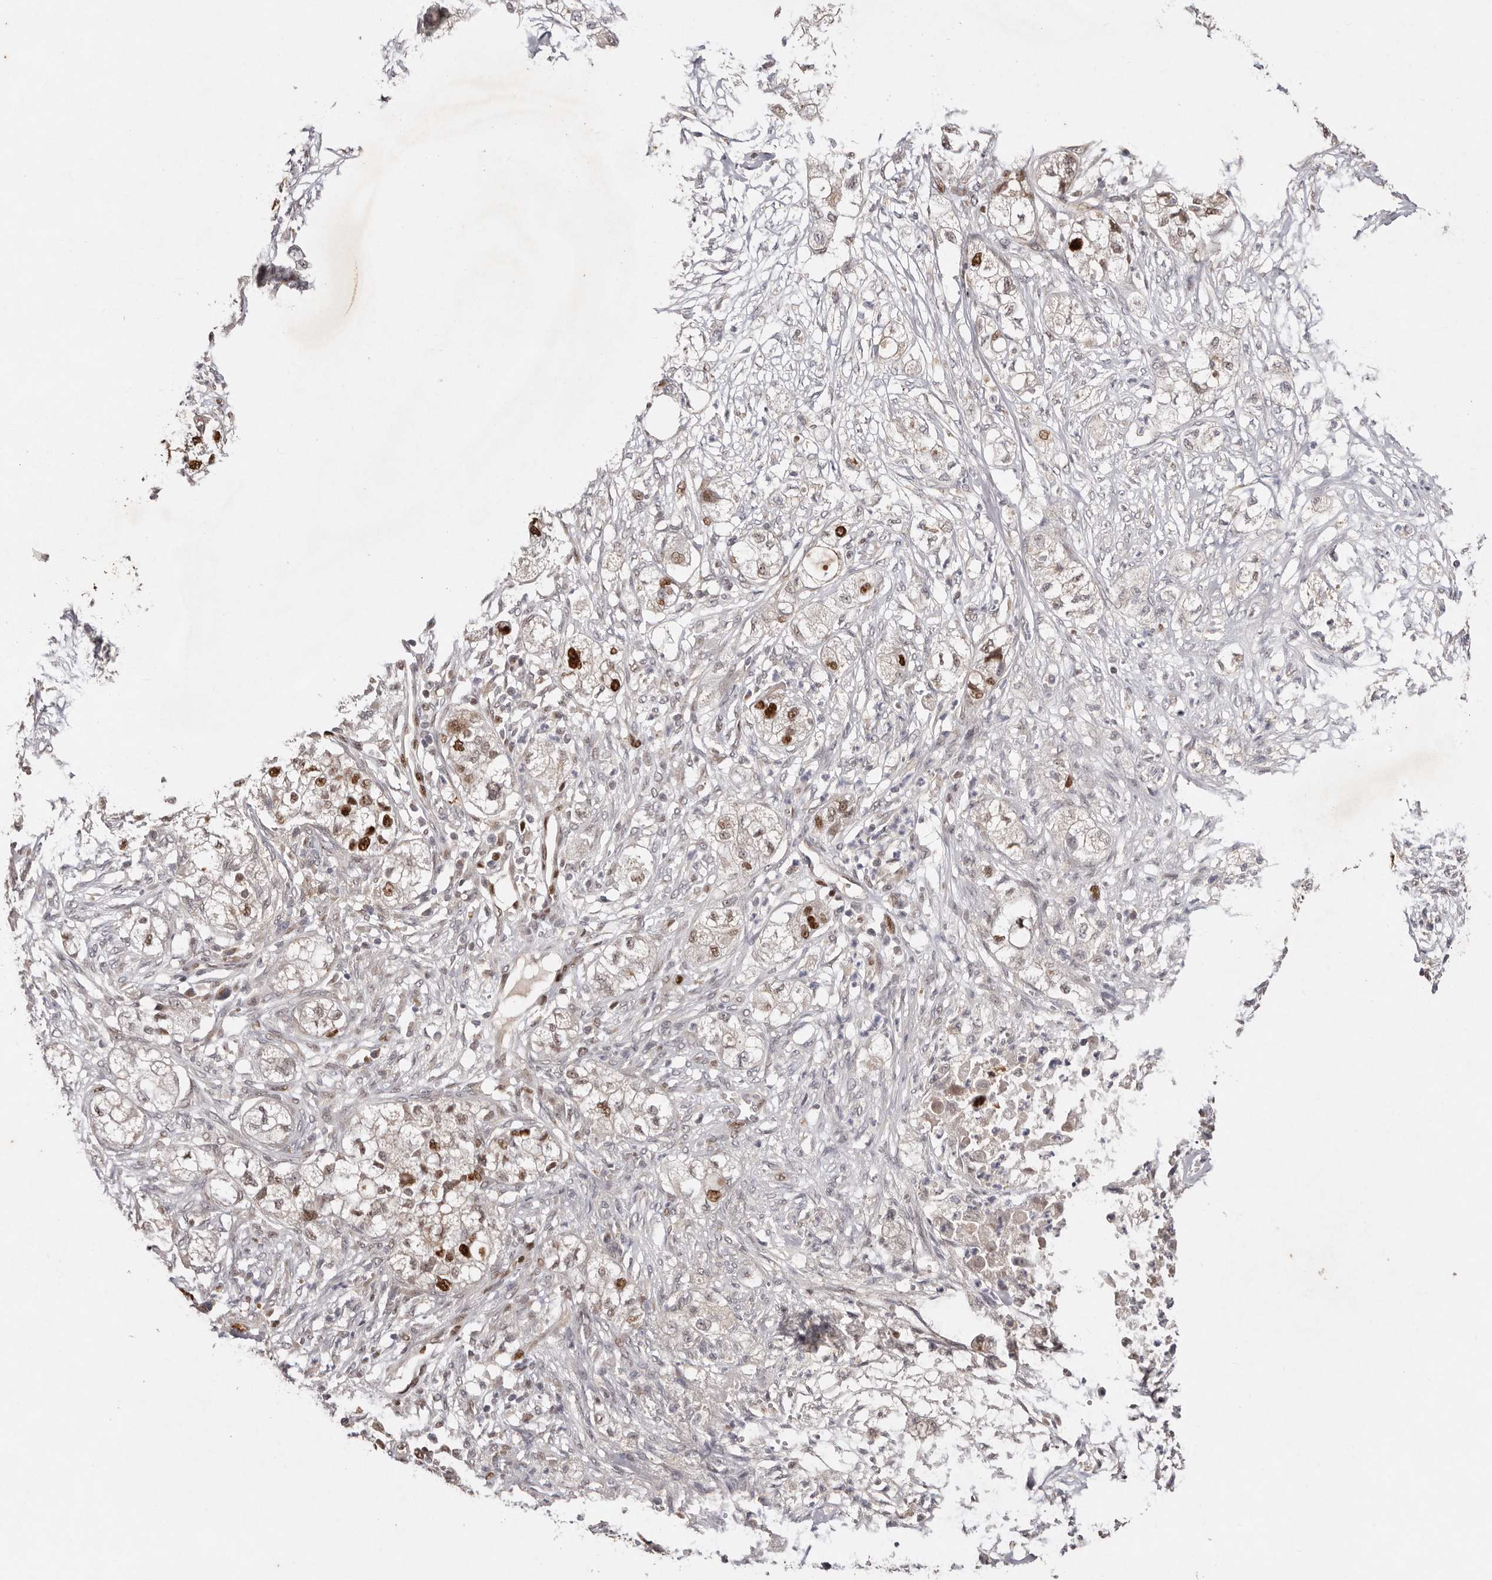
{"staining": {"intensity": "strong", "quantity": "<25%", "location": "nuclear"}, "tissue": "pancreatic cancer", "cell_type": "Tumor cells", "image_type": "cancer", "snomed": [{"axis": "morphology", "description": "Adenocarcinoma, NOS"}, {"axis": "topography", "description": "Pancreas"}], "caption": "A high-resolution photomicrograph shows immunohistochemistry staining of pancreatic cancer (adenocarcinoma), which reveals strong nuclear positivity in approximately <25% of tumor cells. (DAB = brown stain, brightfield microscopy at high magnification).", "gene": "KLF7", "patient": {"sex": "female", "age": 78}}